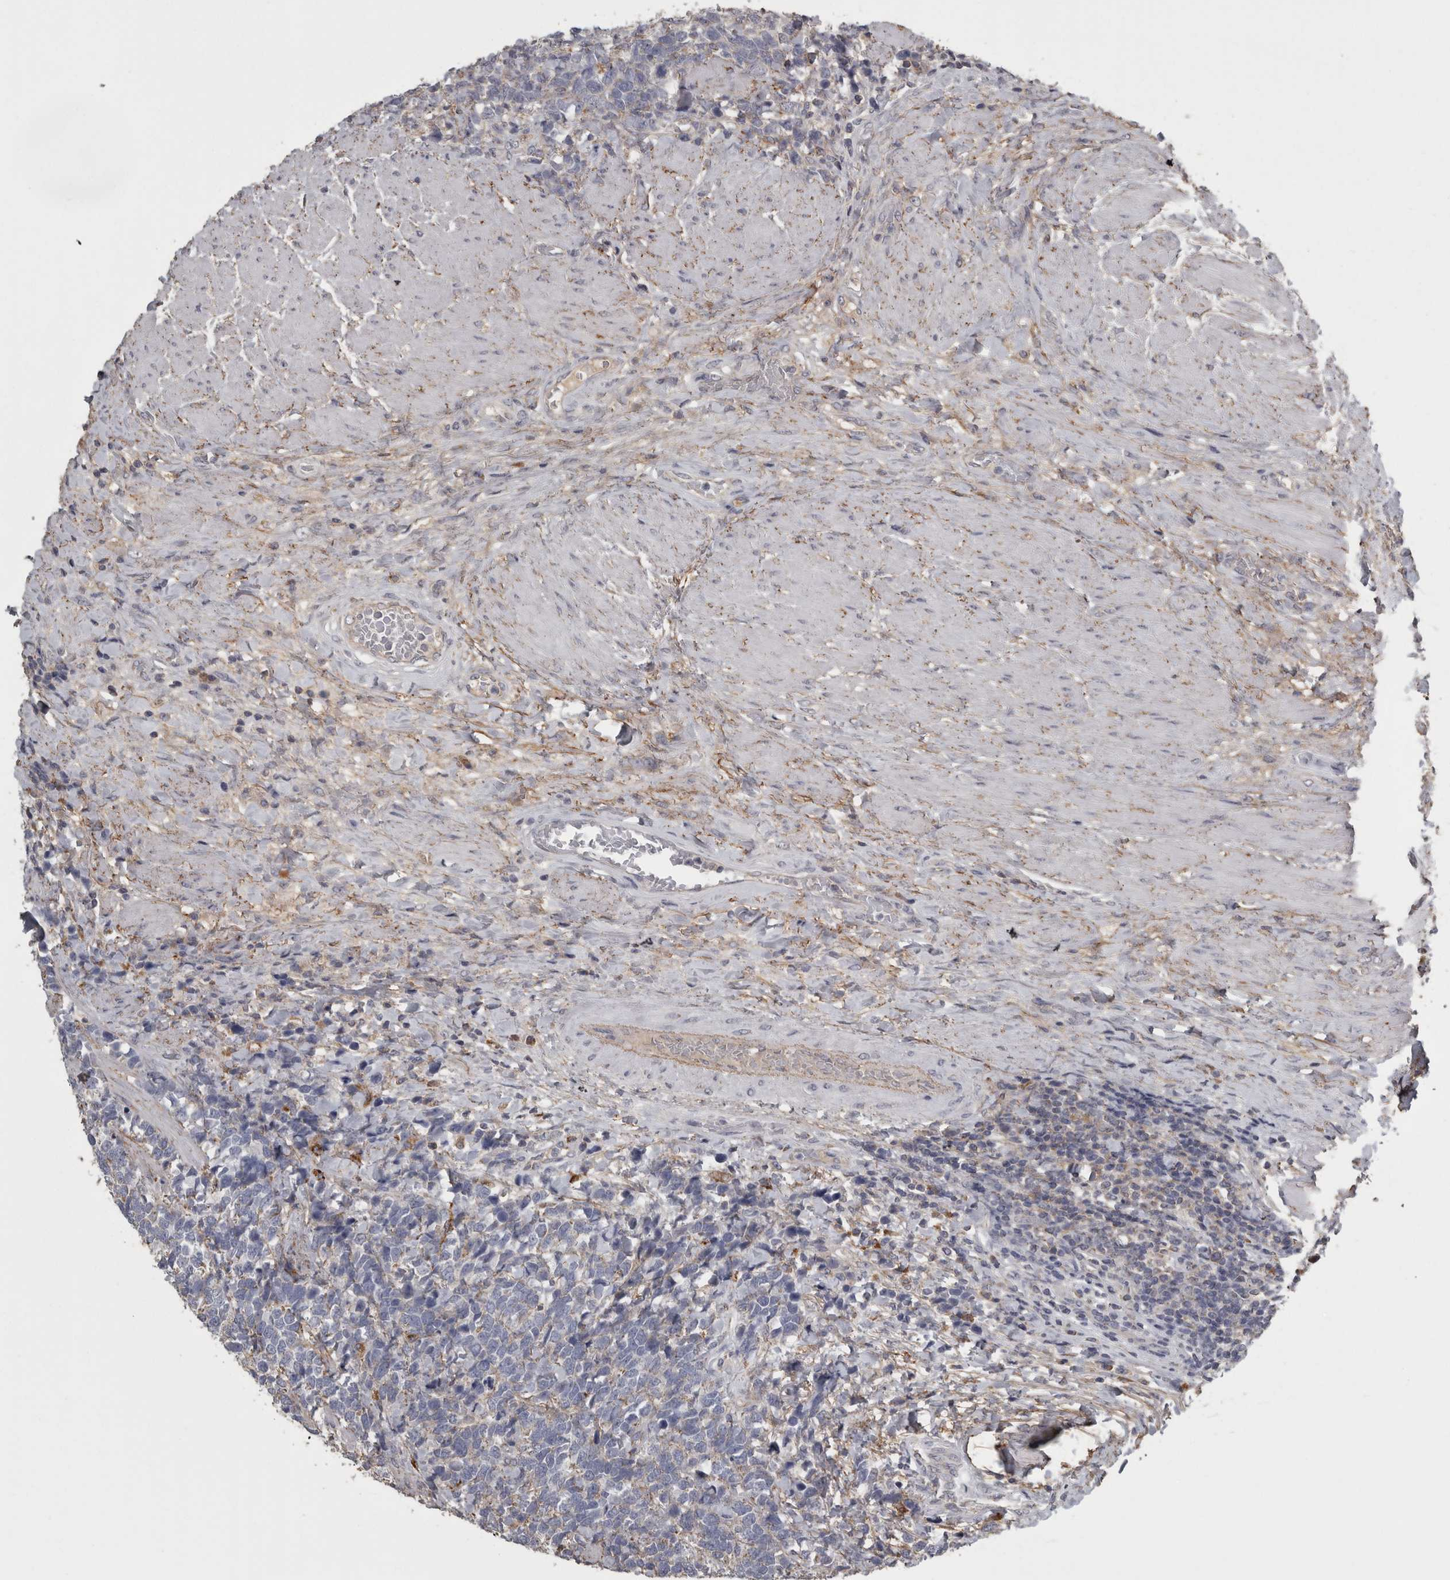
{"staining": {"intensity": "negative", "quantity": "none", "location": "none"}, "tissue": "urothelial cancer", "cell_type": "Tumor cells", "image_type": "cancer", "snomed": [{"axis": "morphology", "description": "Urothelial carcinoma, High grade"}, {"axis": "topography", "description": "Urinary bladder"}], "caption": "Tumor cells show no significant protein expression in urothelial carcinoma (high-grade).", "gene": "FRK", "patient": {"sex": "female", "age": 82}}